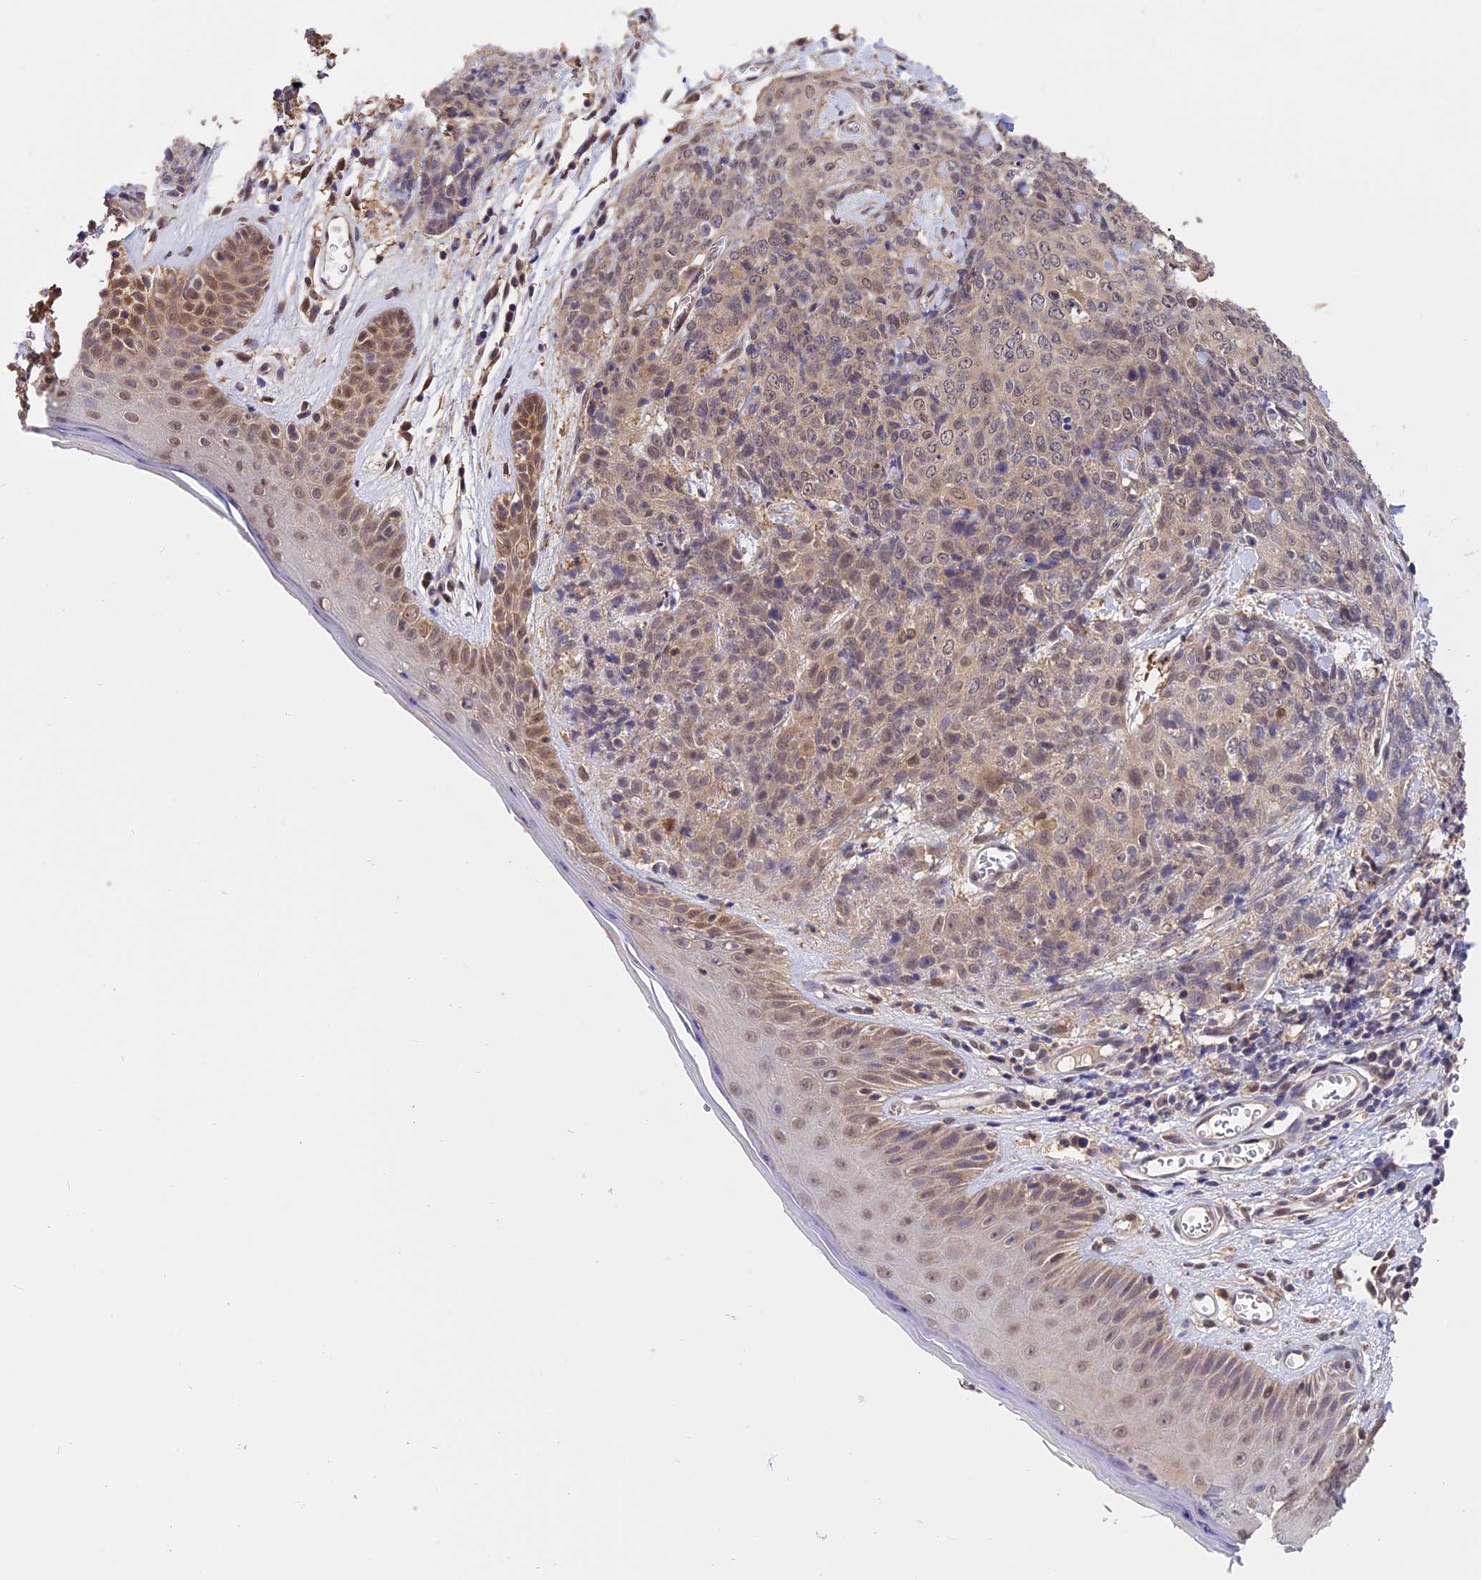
{"staining": {"intensity": "weak", "quantity": "<25%", "location": "cytoplasmic/membranous,nuclear"}, "tissue": "skin cancer", "cell_type": "Tumor cells", "image_type": "cancer", "snomed": [{"axis": "morphology", "description": "Squamous cell carcinoma, NOS"}, {"axis": "topography", "description": "Skin"}, {"axis": "topography", "description": "Vulva"}], "caption": "An immunohistochemistry micrograph of skin squamous cell carcinoma is shown. There is no staining in tumor cells of skin squamous cell carcinoma.", "gene": "MNS1", "patient": {"sex": "female", "age": 85}}